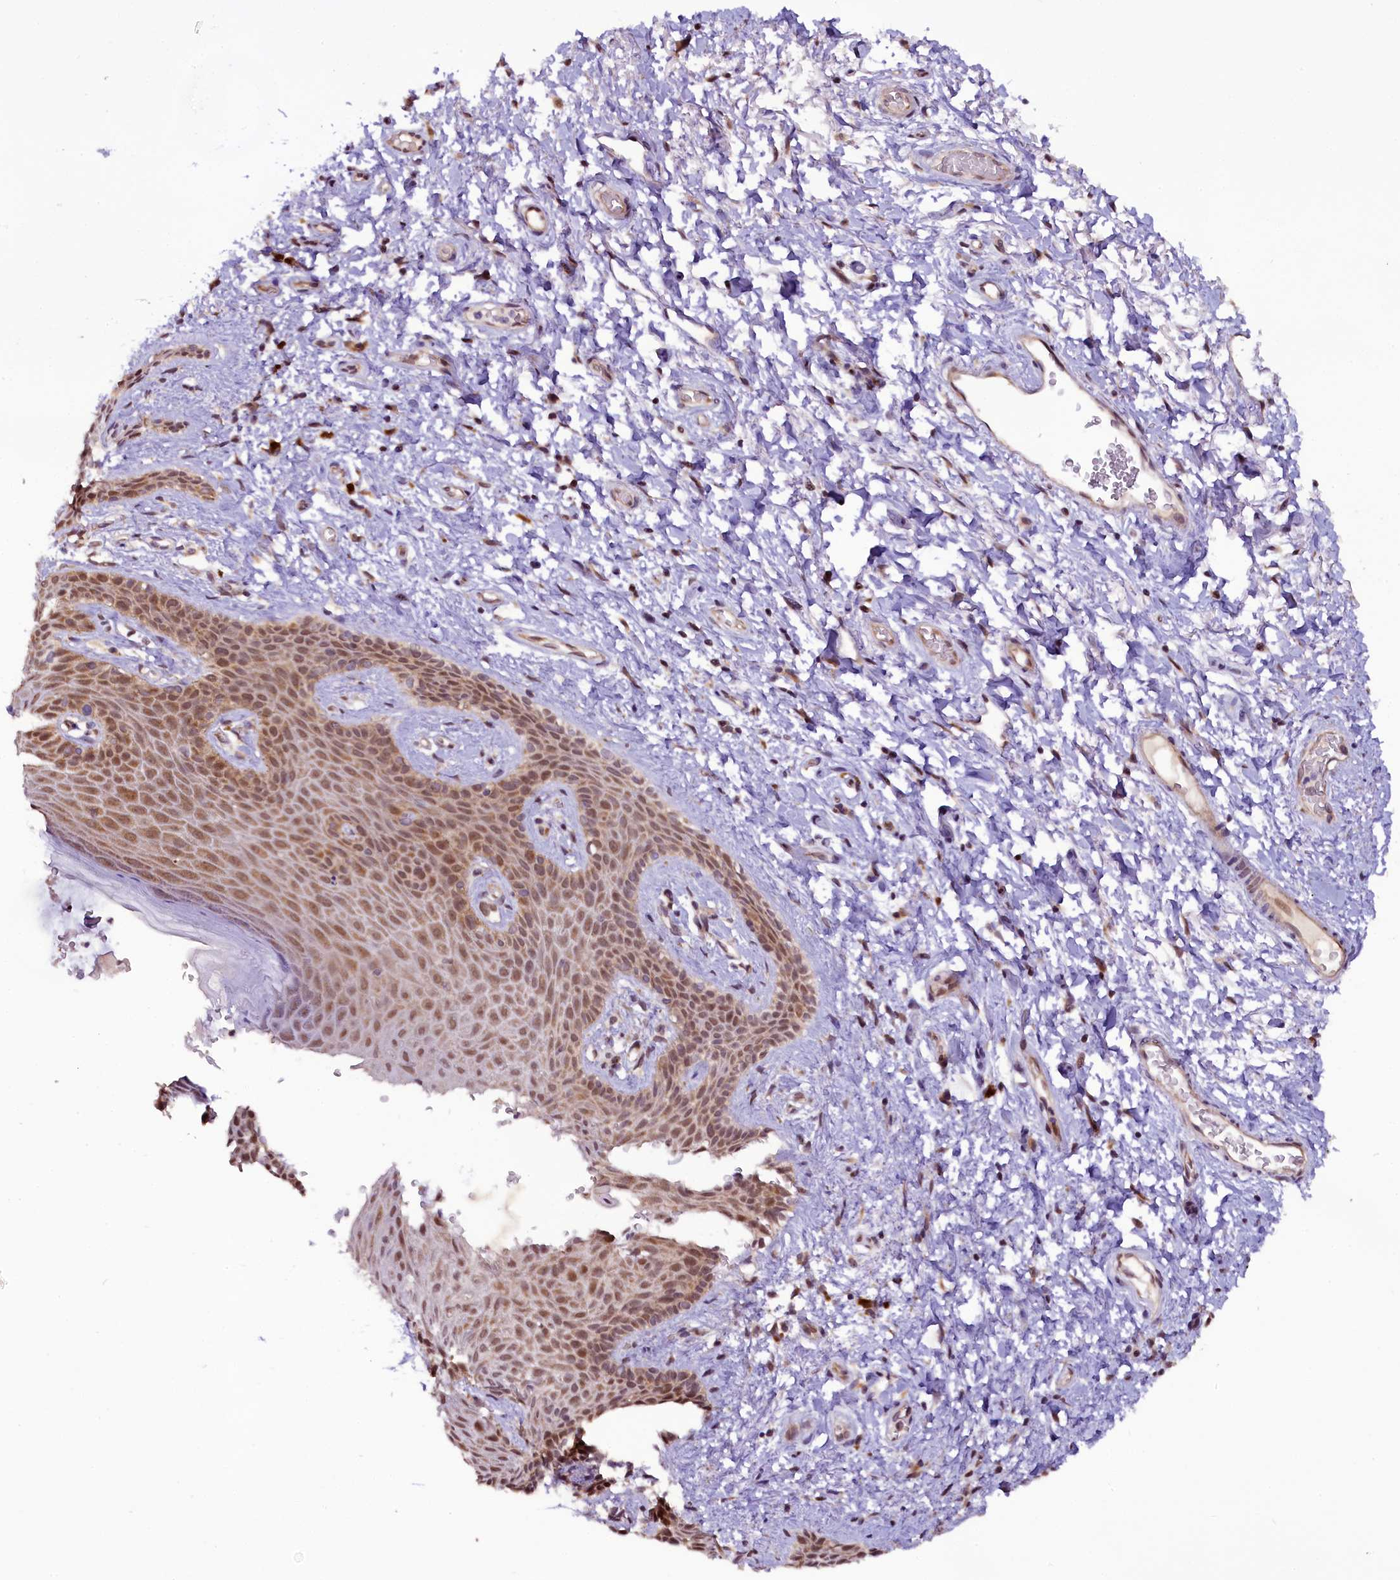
{"staining": {"intensity": "moderate", "quantity": ">75%", "location": "nuclear"}, "tissue": "skin", "cell_type": "Epidermal cells", "image_type": "normal", "snomed": [{"axis": "morphology", "description": "Normal tissue, NOS"}, {"axis": "topography", "description": "Anal"}], "caption": "Epidermal cells reveal medium levels of moderate nuclear staining in about >75% of cells in benign human skin.", "gene": "RPUSD2", "patient": {"sex": "female", "age": 46}}